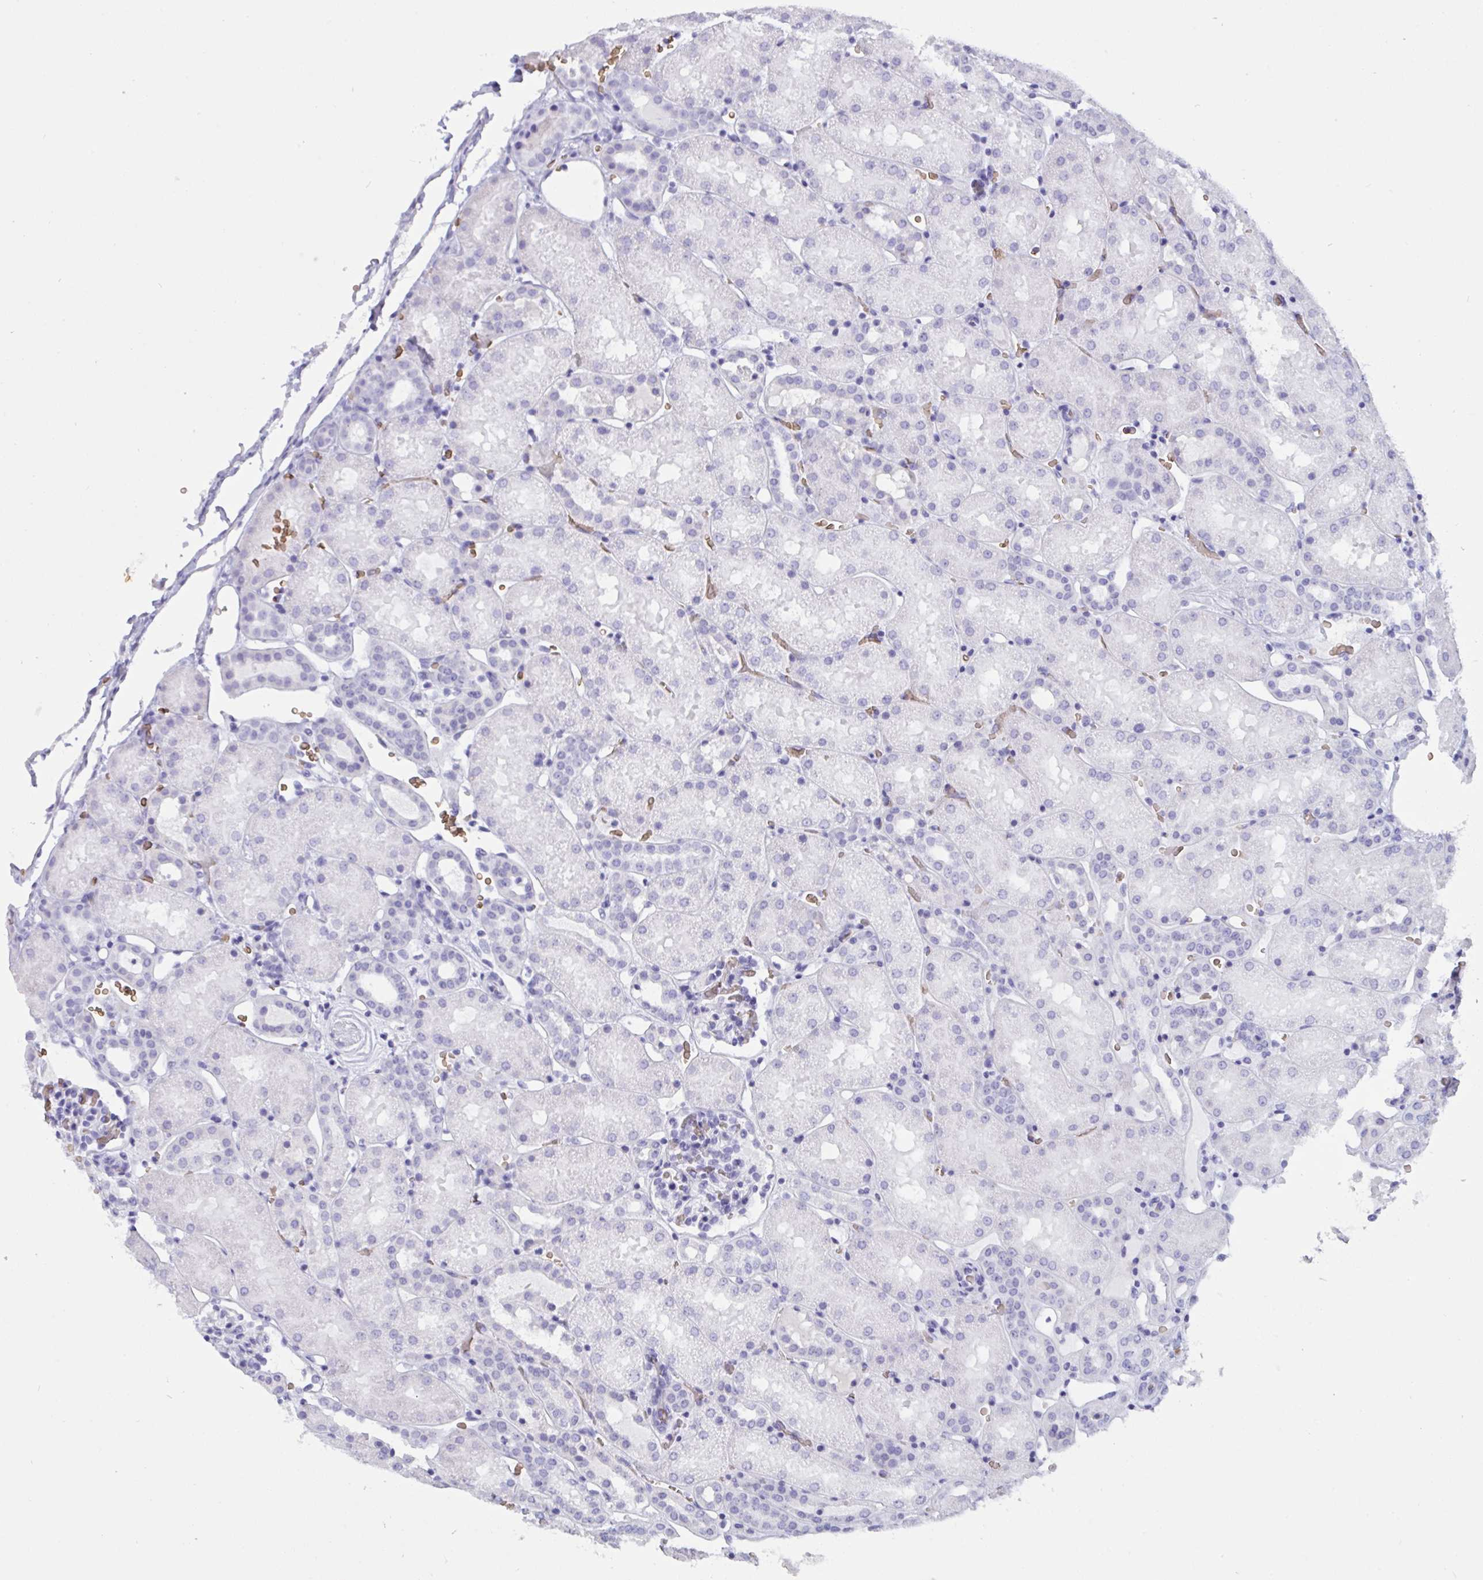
{"staining": {"intensity": "negative", "quantity": "none", "location": "none"}, "tissue": "kidney", "cell_type": "Cells in glomeruli", "image_type": "normal", "snomed": [{"axis": "morphology", "description": "Normal tissue, NOS"}, {"axis": "topography", "description": "Kidney"}], "caption": "High power microscopy photomicrograph of an immunohistochemistry histopathology image of unremarkable kidney, revealing no significant expression in cells in glomeruli.", "gene": "SLC2A1", "patient": {"sex": "male", "age": 2}}